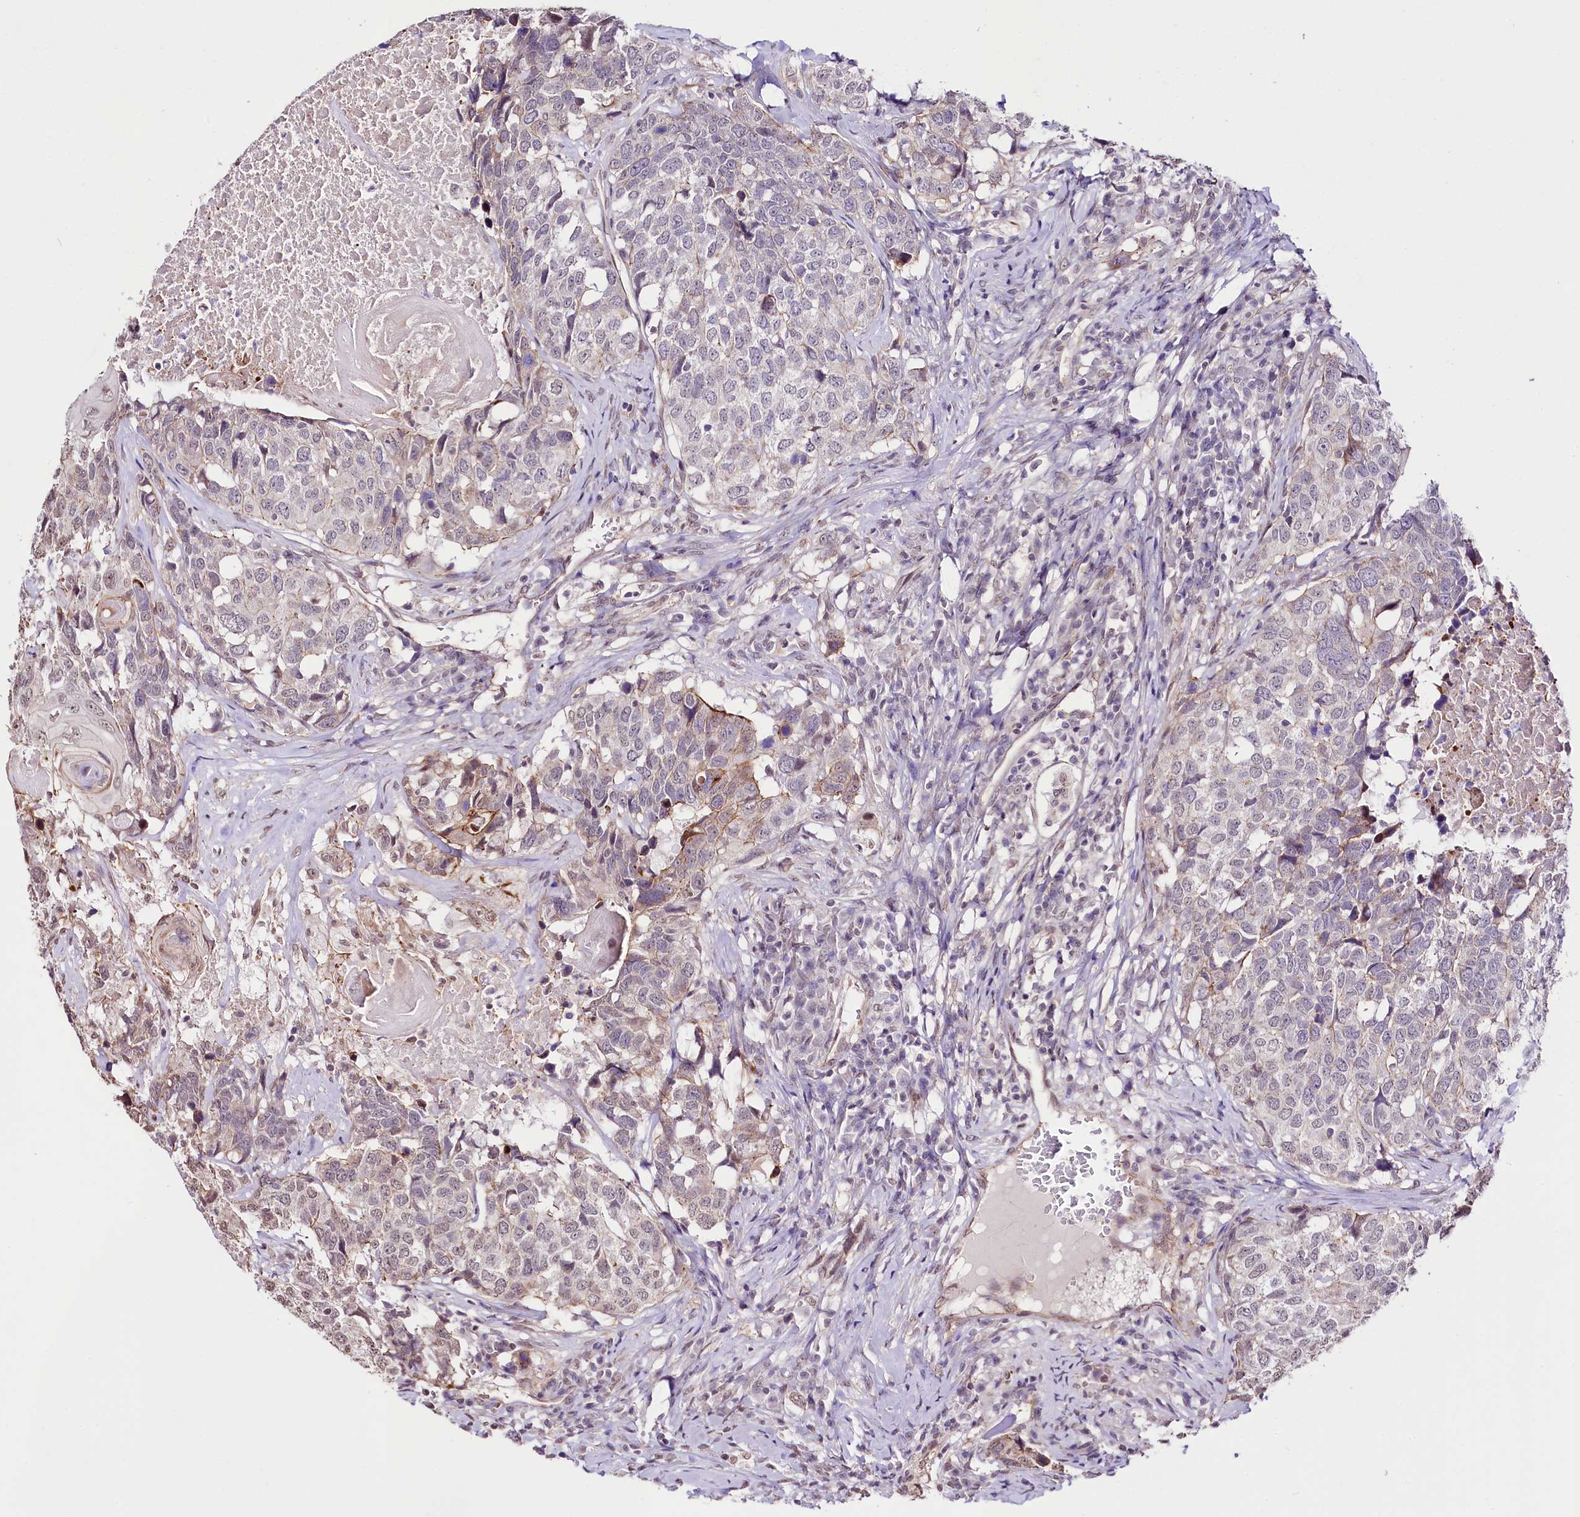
{"staining": {"intensity": "moderate", "quantity": "<25%", "location": "cytoplasmic/membranous"}, "tissue": "head and neck cancer", "cell_type": "Tumor cells", "image_type": "cancer", "snomed": [{"axis": "morphology", "description": "Squamous cell carcinoma, NOS"}, {"axis": "topography", "description": "Head-Neck"}], "caption": "Immunohistochemistry of head and neck squamous cell carcinoma exhibits low levels of moderate cytoplasmic/membranous positivity in about <25% of tumor cells.", "gene": "ST7", "patient": {"sex": "male", "age": 66}}